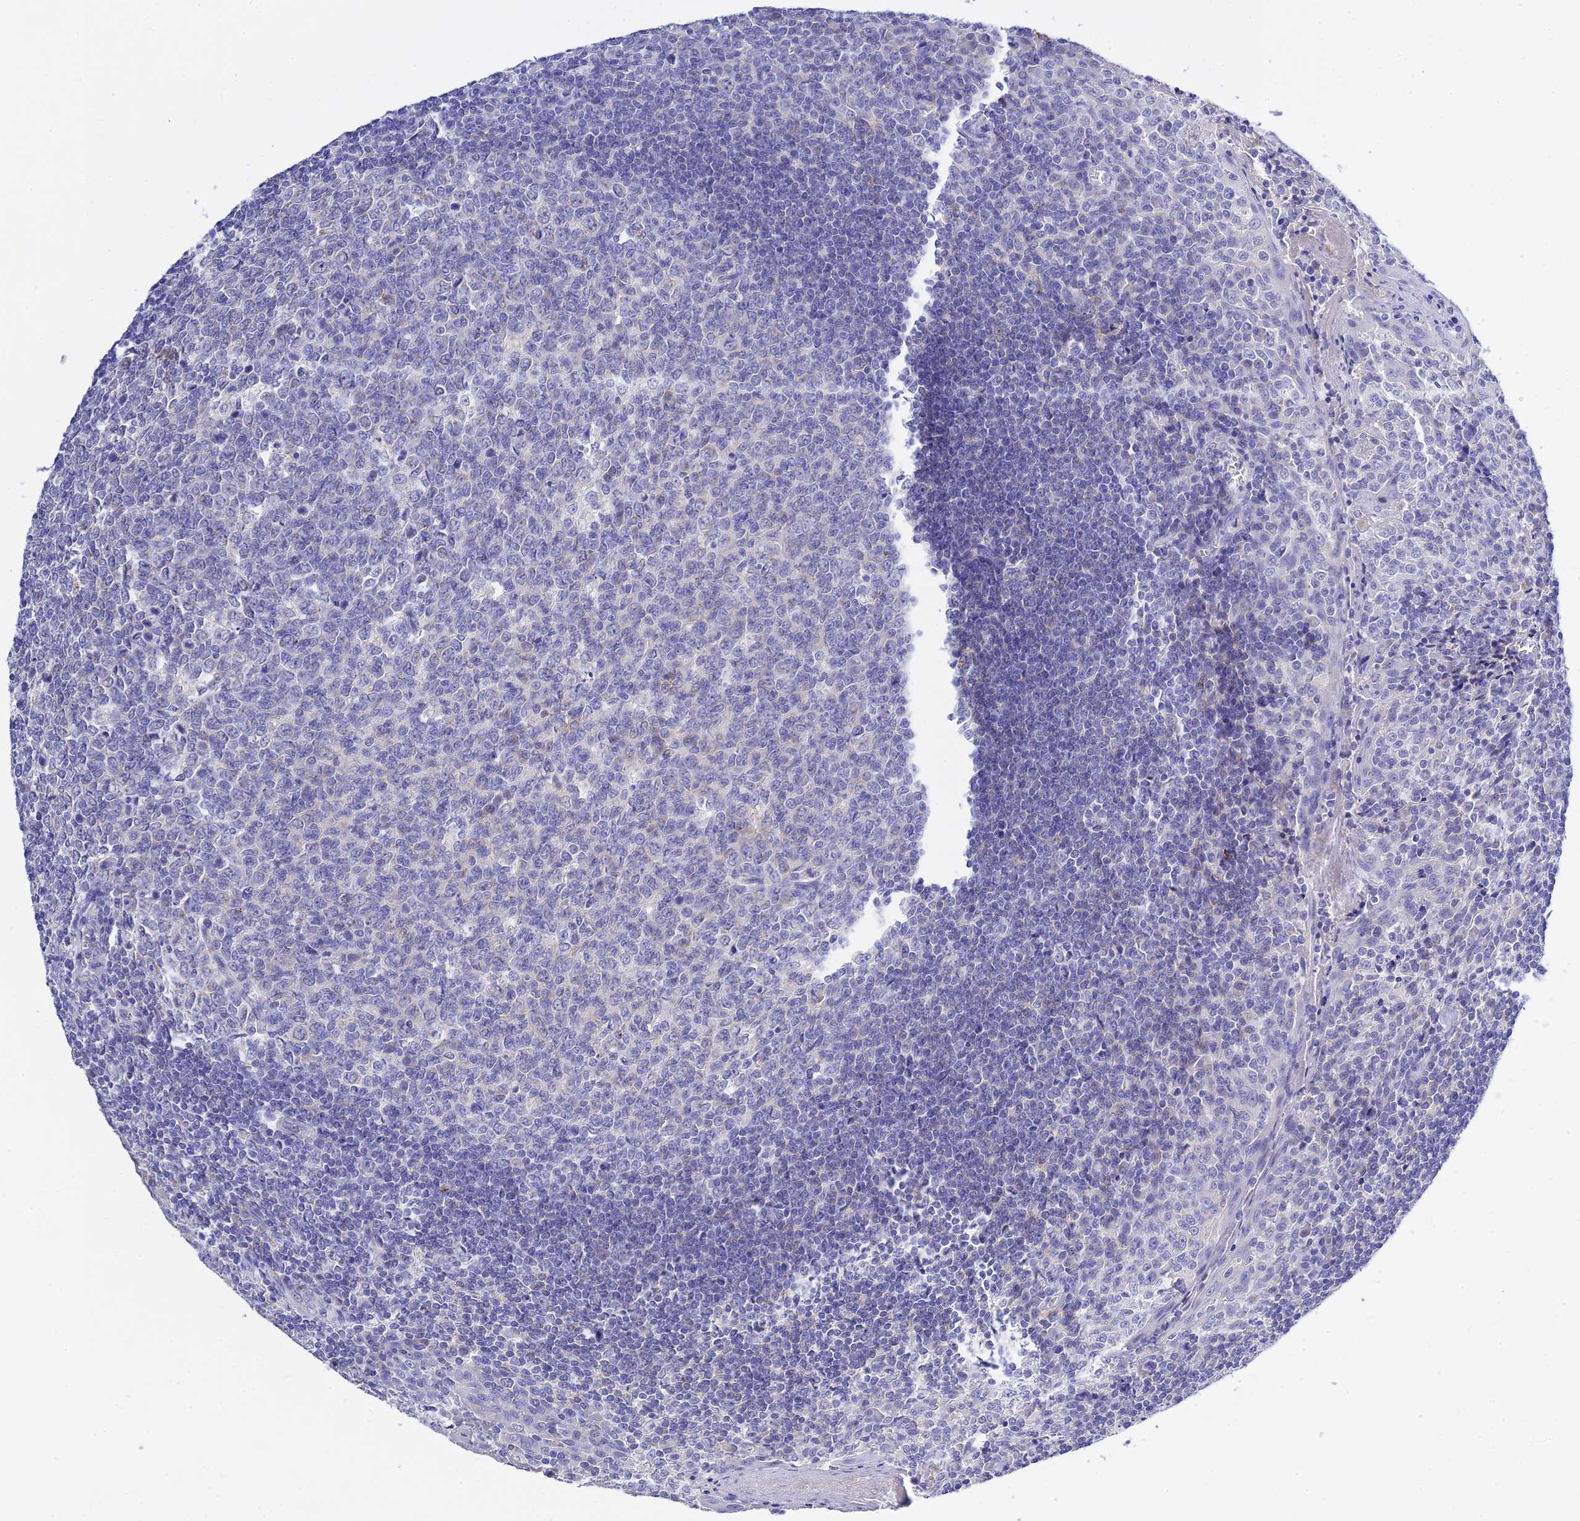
{"staining": {"intensity": "negative", "quantity": "none", "location": "none"}, "tissue": "tonsil", "cell_type": "Germinal center cells", "image_type": "normal", "snomed": [{"axis": "morphology", "description": "Normal tissue, NOS"}, {"axis": "topography", "description": "Tonsil"}], "caption": "A photomicrograph of human tonsil is negative for staining in germinal center cells. Nuclei are stained in blue.", "gene": "MS4A5", "patient": {"sex": "male", "age": 27}}